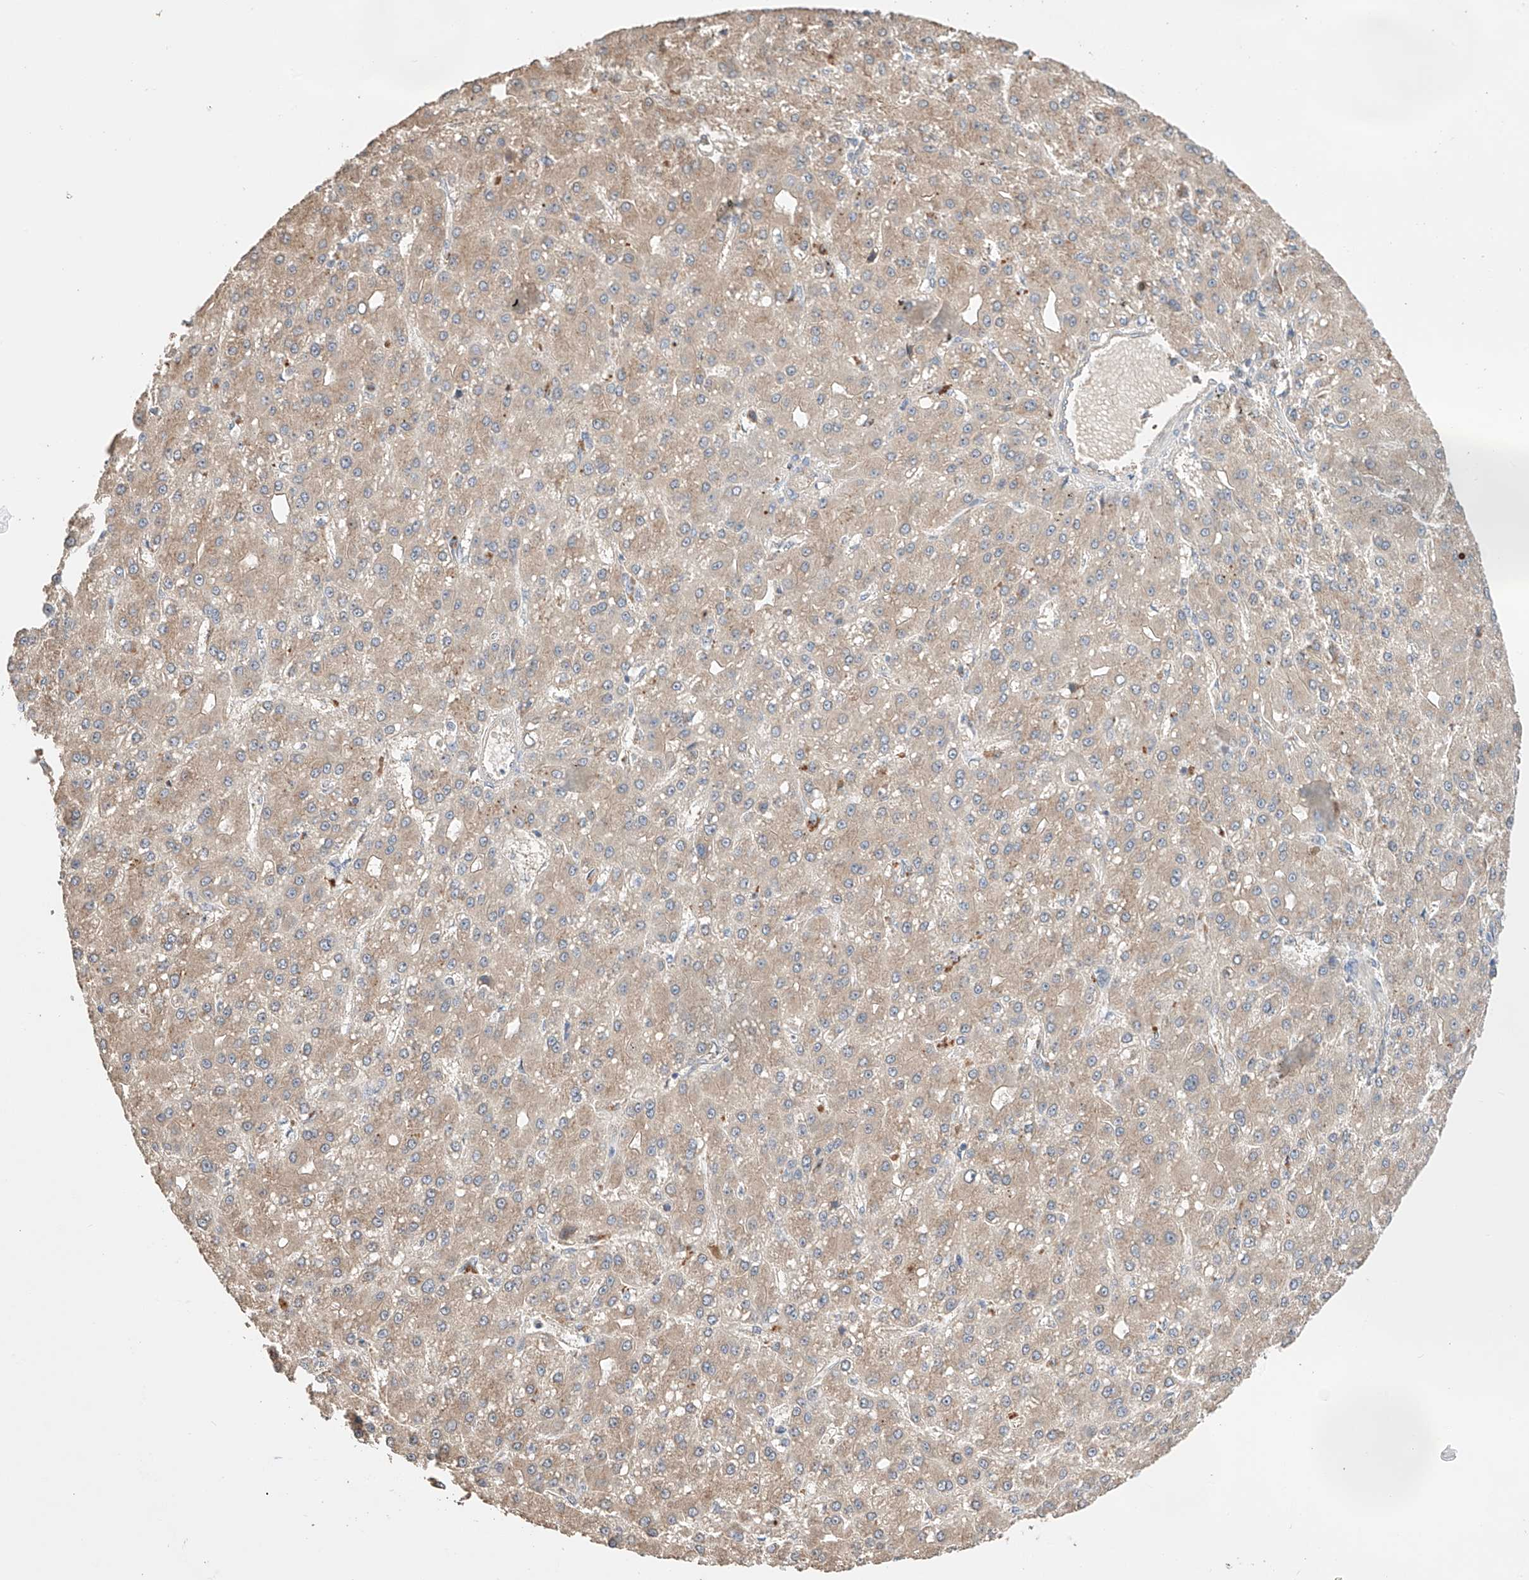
{"staining": {"intensity": "weak", "quantity": ">75%", "location": "cytoplasmic/membranous"}, "tissue": "liver cancer", "cell_type": "Tumor cells", "image_type": "cancer", "snomed": [{"axis": "morphology", "description": "Carcinoma, Hepatocellular, NOS"}, {"axis": "topography", "description": "Liver"}], "caption": "IHC staining of liver cancer, which exhibits low levels of weak cytoplasmic/membranous expression in approximately >75% of tumor cells indicating weak cytoplasmic/membranous protein staining. The staining was performed using DAB (3,3'-diaminobenzidine) (brown) for protein detection and nuclei were counterstained in hematoxylin (blue).", "gene": "ZFHX2", "patient": {"sex": "male", "age": 67}}